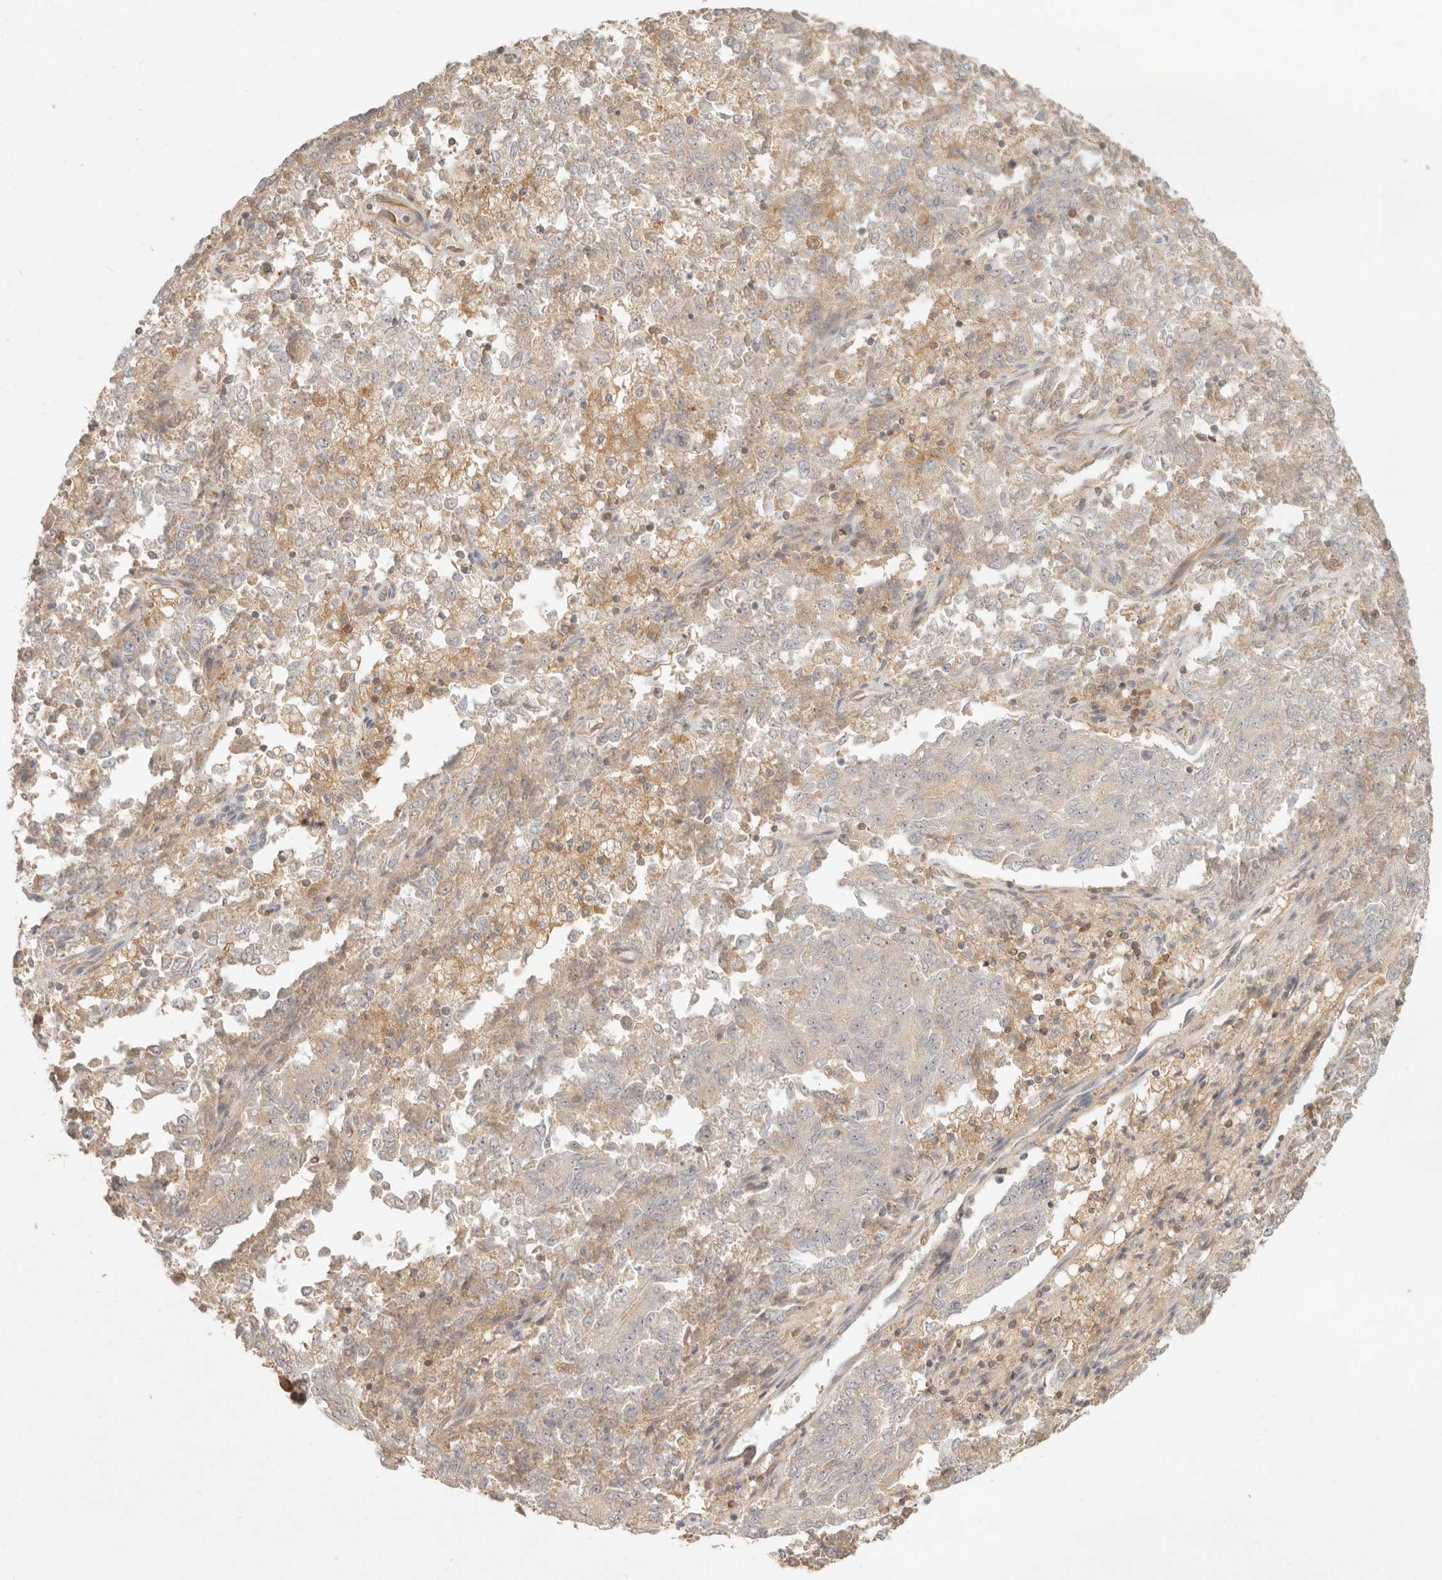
{"staining": {"intensity": "negative", "quantity": "none", "location": "none"}, "tissue": "endometrial cancer", "cell_type": "Tumor cells", "image_type": "cancer", "snomed": [{"axis": "morphology", "description": "Adenocarcinoma, NOS"}, {"axis": "topography", "description": "Endometrium"}], "caption": "Tumor cells show no significant staining in endometrial adenocarcinoma.", "gene": "NECAP2", "patient": {"sex": "female", "age": 80}}